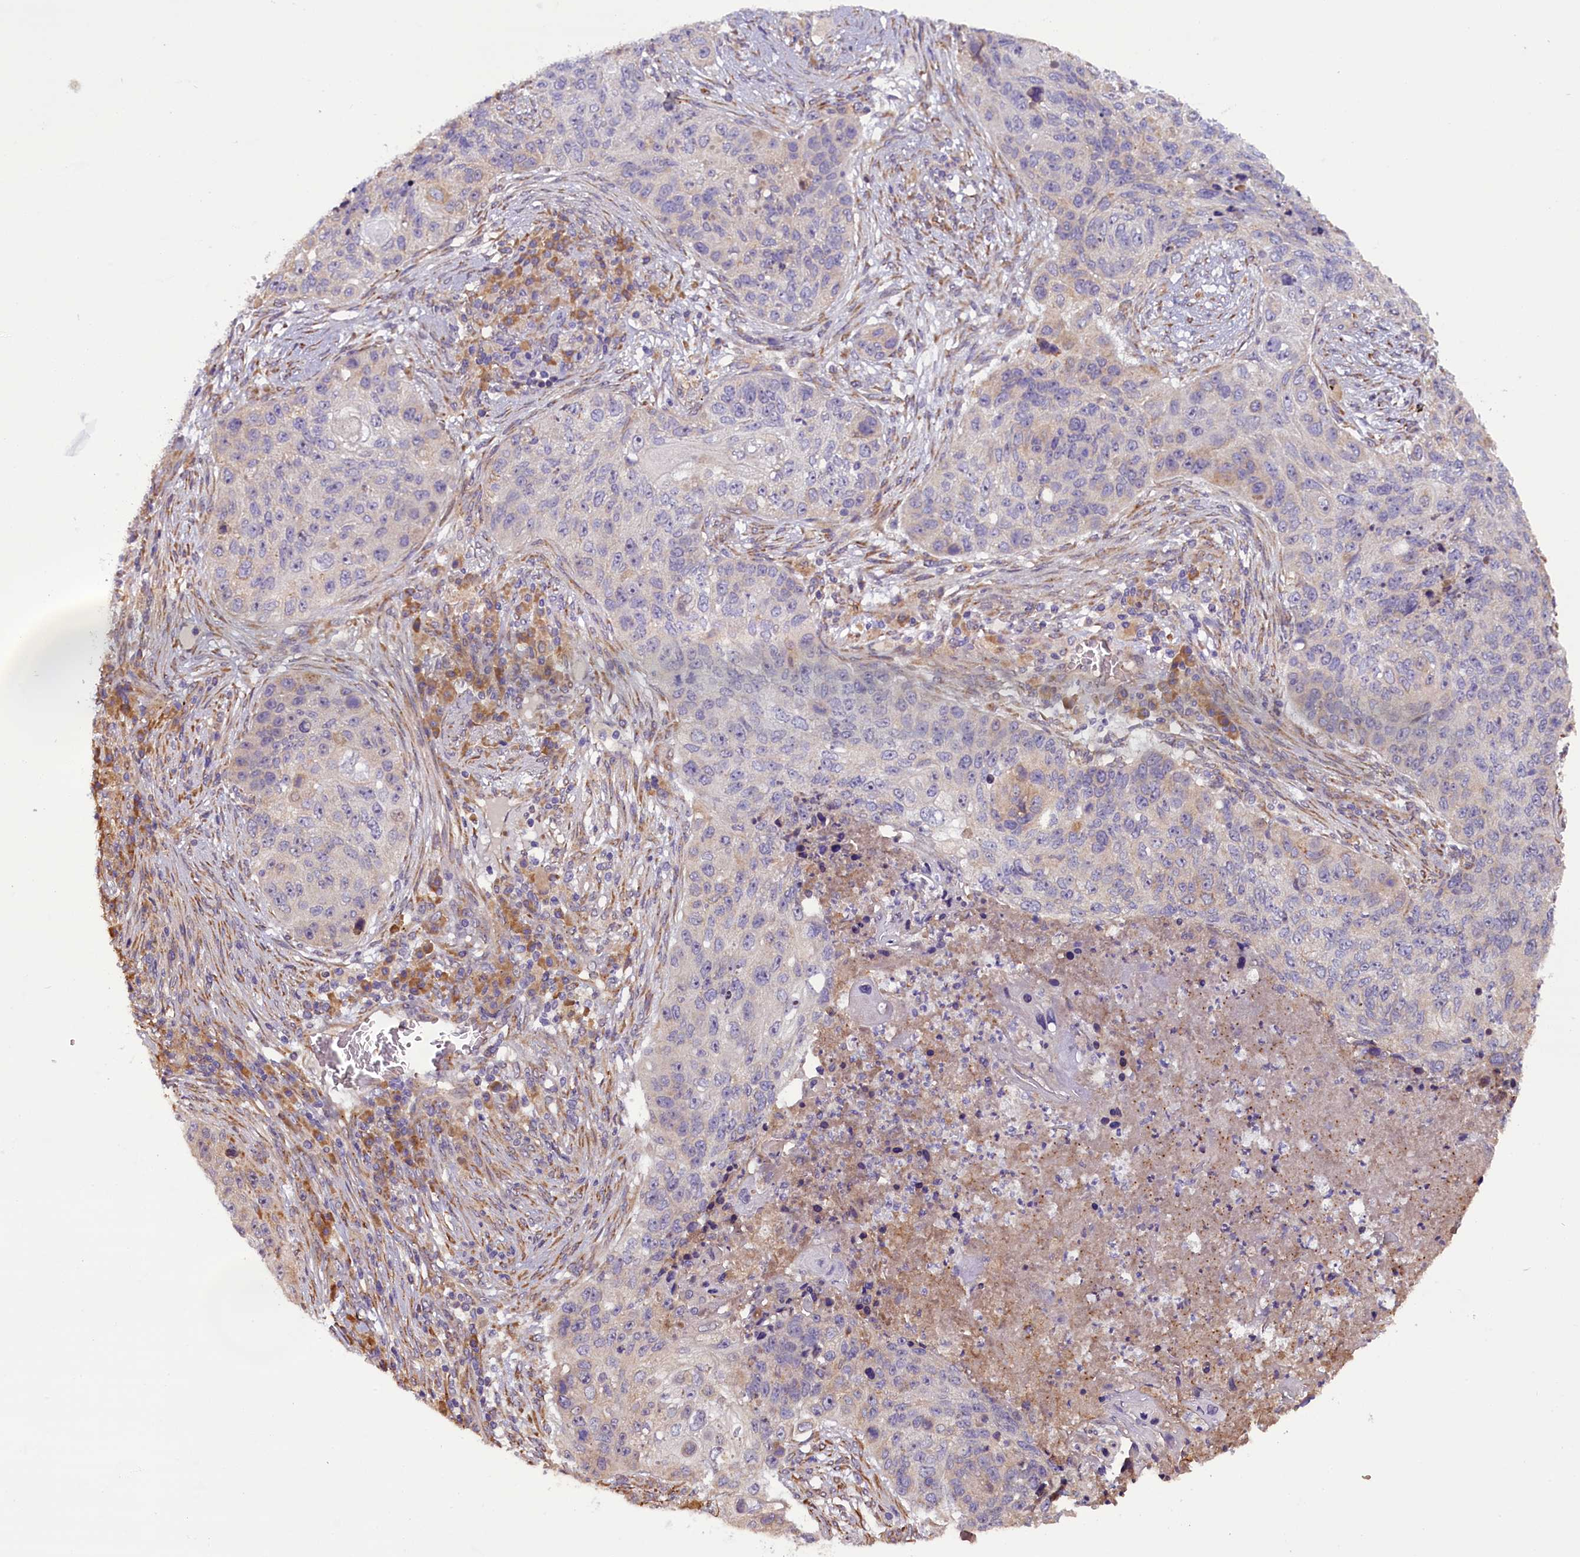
{"staining": {"intensity": "negative", "quantity": "none", "location": "none"}, "tissue": "lung cancer", "cell_type": "Tumor cells", "image_type": "cancer", "snomed": [{"axis": "morphology", "description": "Squamous cell carcinoma, NOS"}, {"axis": "topography", "description": "Lung"}], "caption": "Lung cancer was stained to show a protein in brown. There is no significant expression in tumor cells. (Stains: DAB immunohistochemistry with hematoxylin counter stain, Microscopy: brightfield microscopy at high magnification).", "gene": "CCDC9B", "patient": {"sex": "female", "age": 63}}